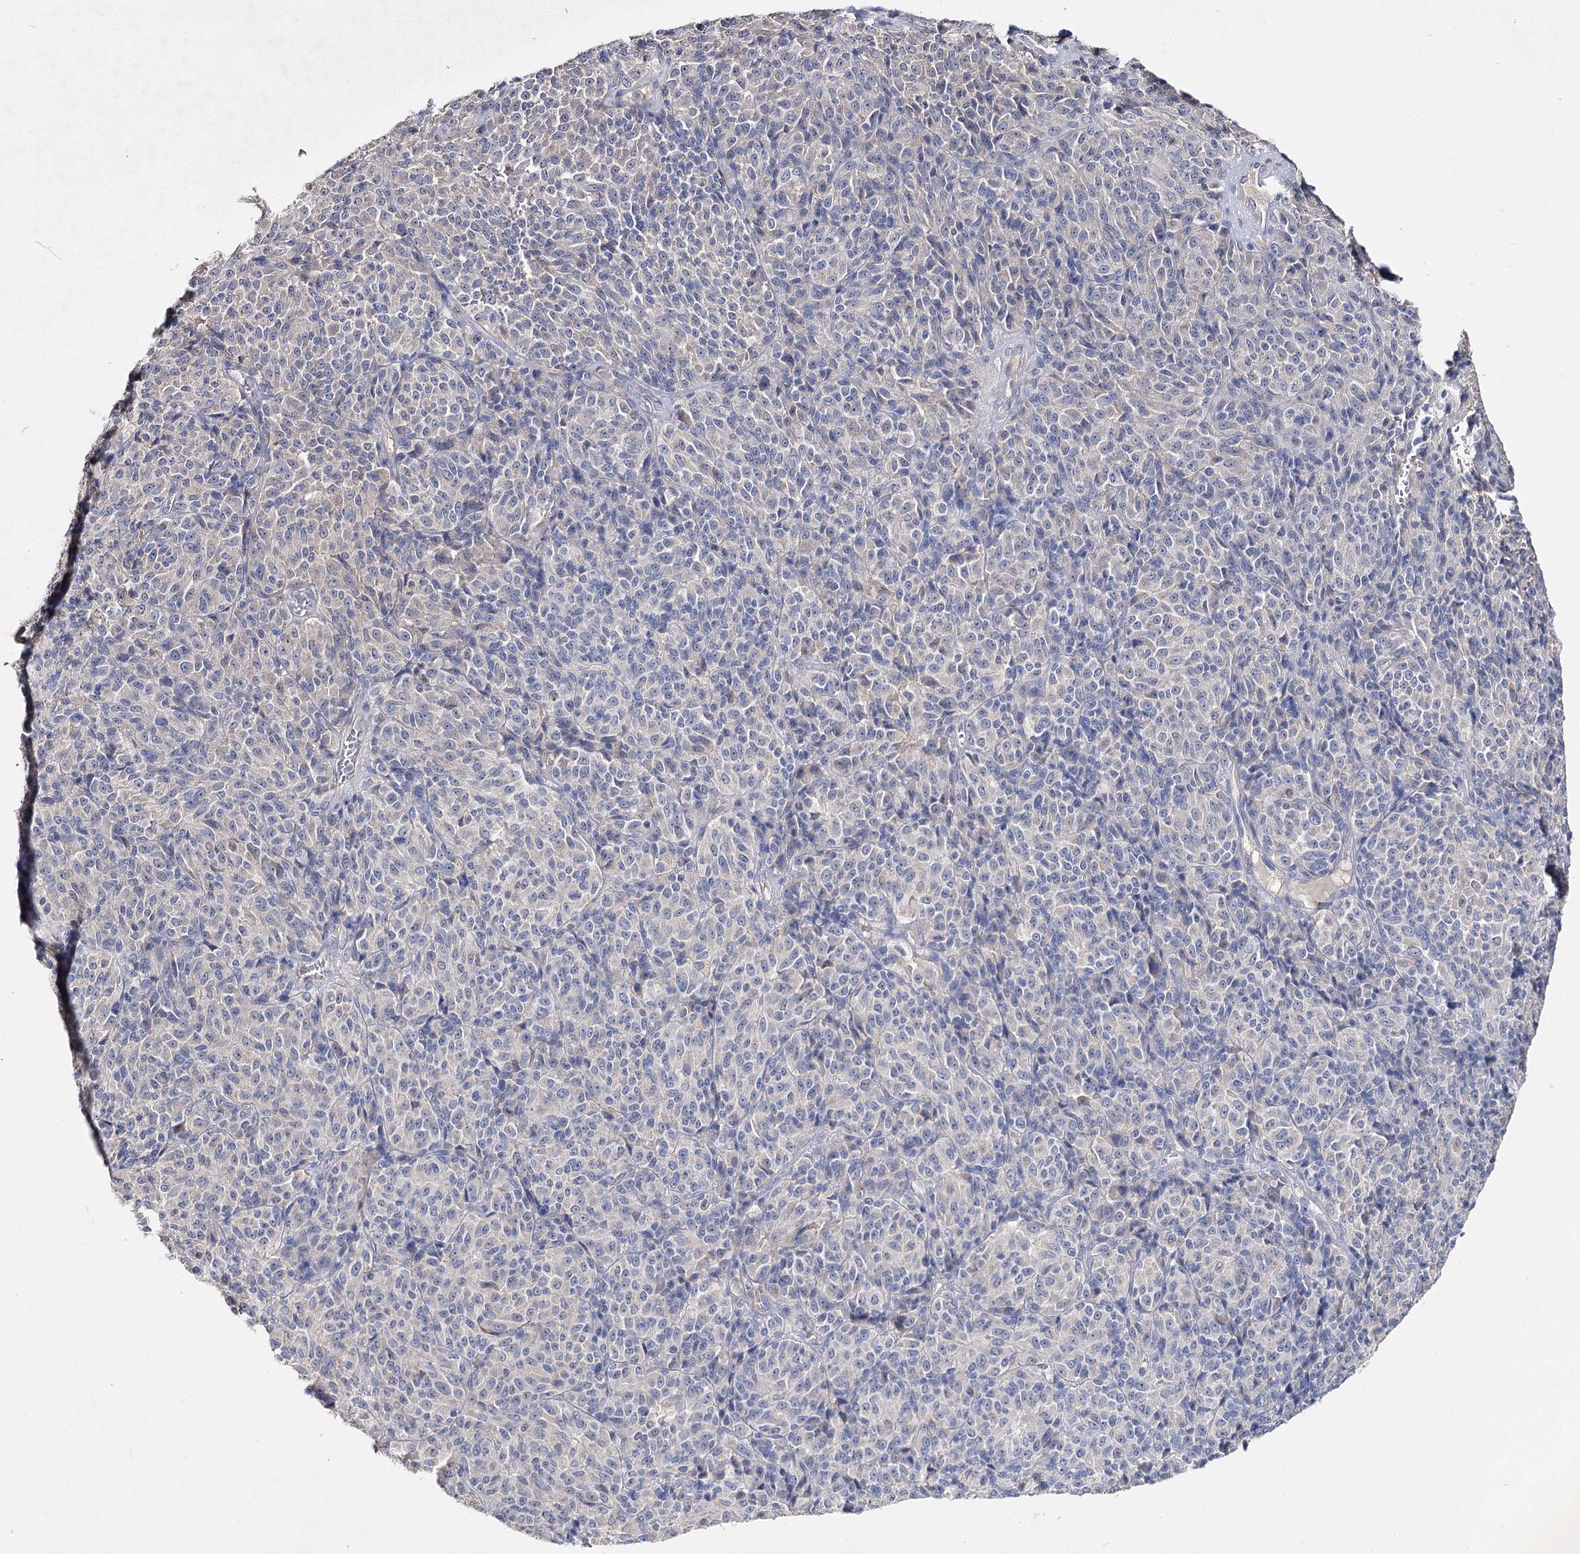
{"staining": {"intensity": "negative", "quantity": "none", "location": "none"}, "tissue": "melanoma", "cell_type": "Tumor cells", "image_type": "cancer", "snomed": [{"axis": "morphology", "description": "Malignant melanoma, Metastatic site"}, {"axis": "topography", "description": "Brain"}], "caption": "High power microscopy image of an immunohistochemistry (IHC) image of melanoma, revealing no significant positivity in tumor cells.", "gene": "IL1RAP", "patient": {"sex": "female", "age": 56}}